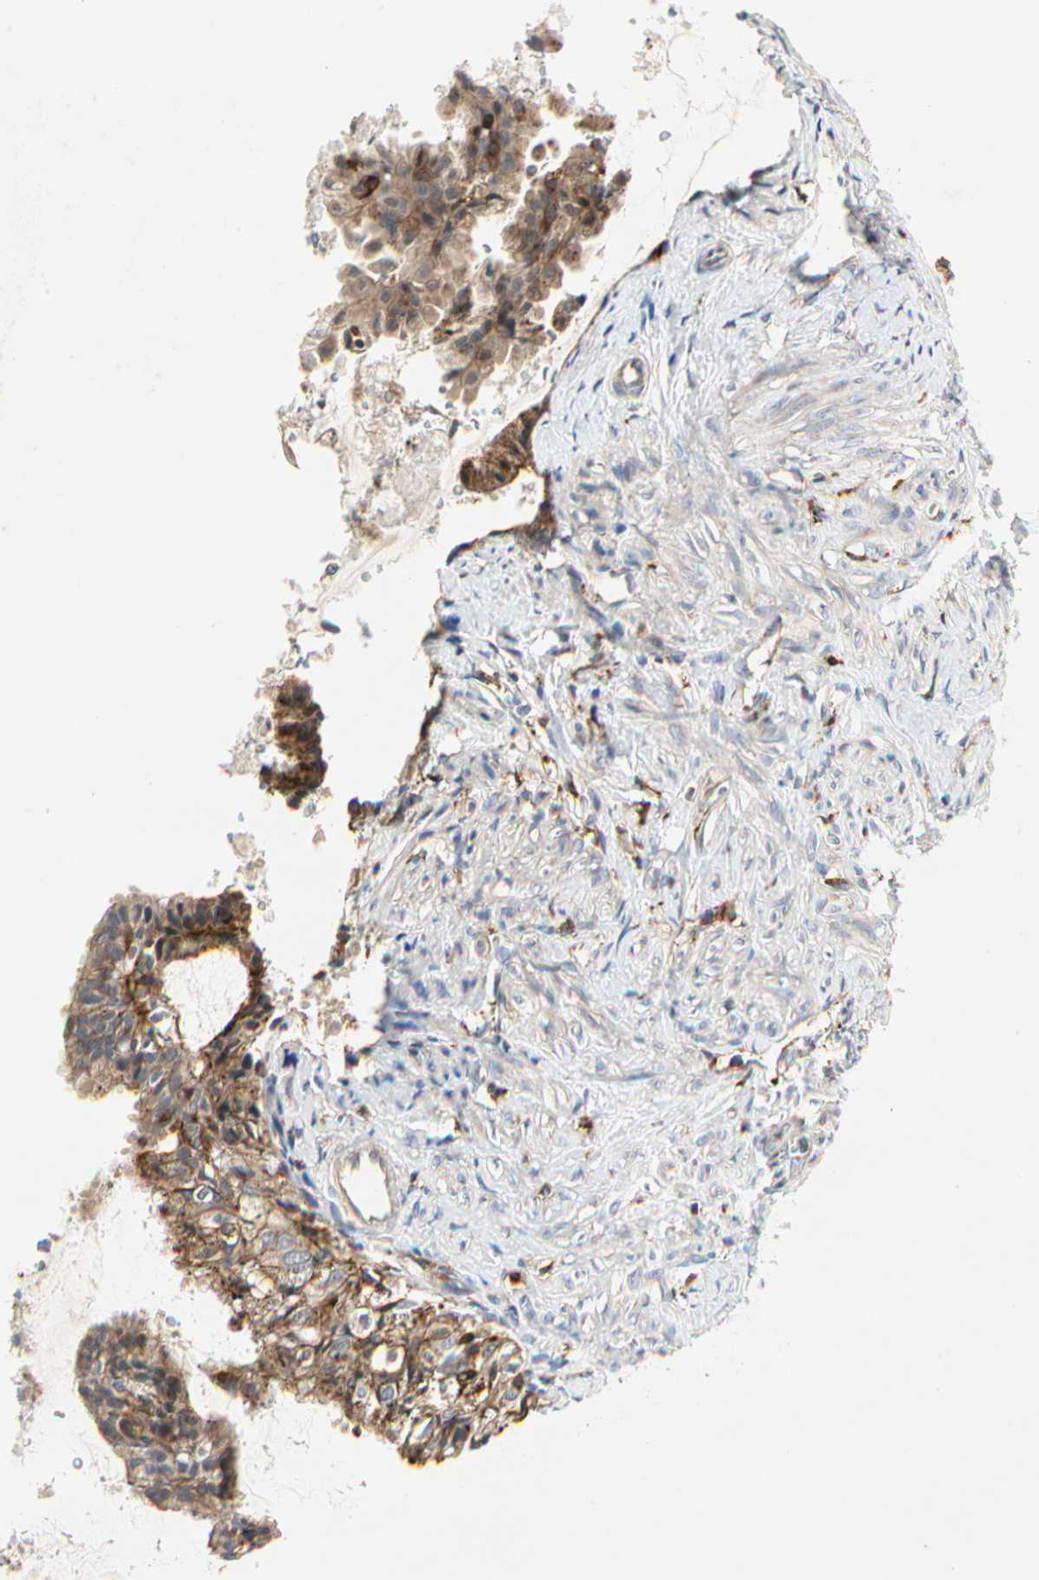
{"staining": {"intensity": "moderate", "quantity": ">75%", "location": "cytoplasmic/membranous"}, "tissue": "cervical cancer", "cell_type": "Tumor cells", "image_type": "cancer", "snomed": [{"axis": "morphology", "description": "Normal tissue, NOS"}, {"axis": "morphology", "description": "Adenocarcinoma, NOS"}, {"axis": "topography", "description": "Cervix"}, {"axis": "topography", "description": "Endometrium"}], "caption": "Immunohistochemistry image of neoplastic tissue: cervical cancer (adenocarcinoma) stained using immunohistochemistry reveals medium levels of moderate protein expression localized specifically in the cytoplasmic/membranous of tumor cells, appearing as a cytoplasmic/membranous brown color.", "gene": "NAPG", "patient": {"sex": "female", "age": 86}}